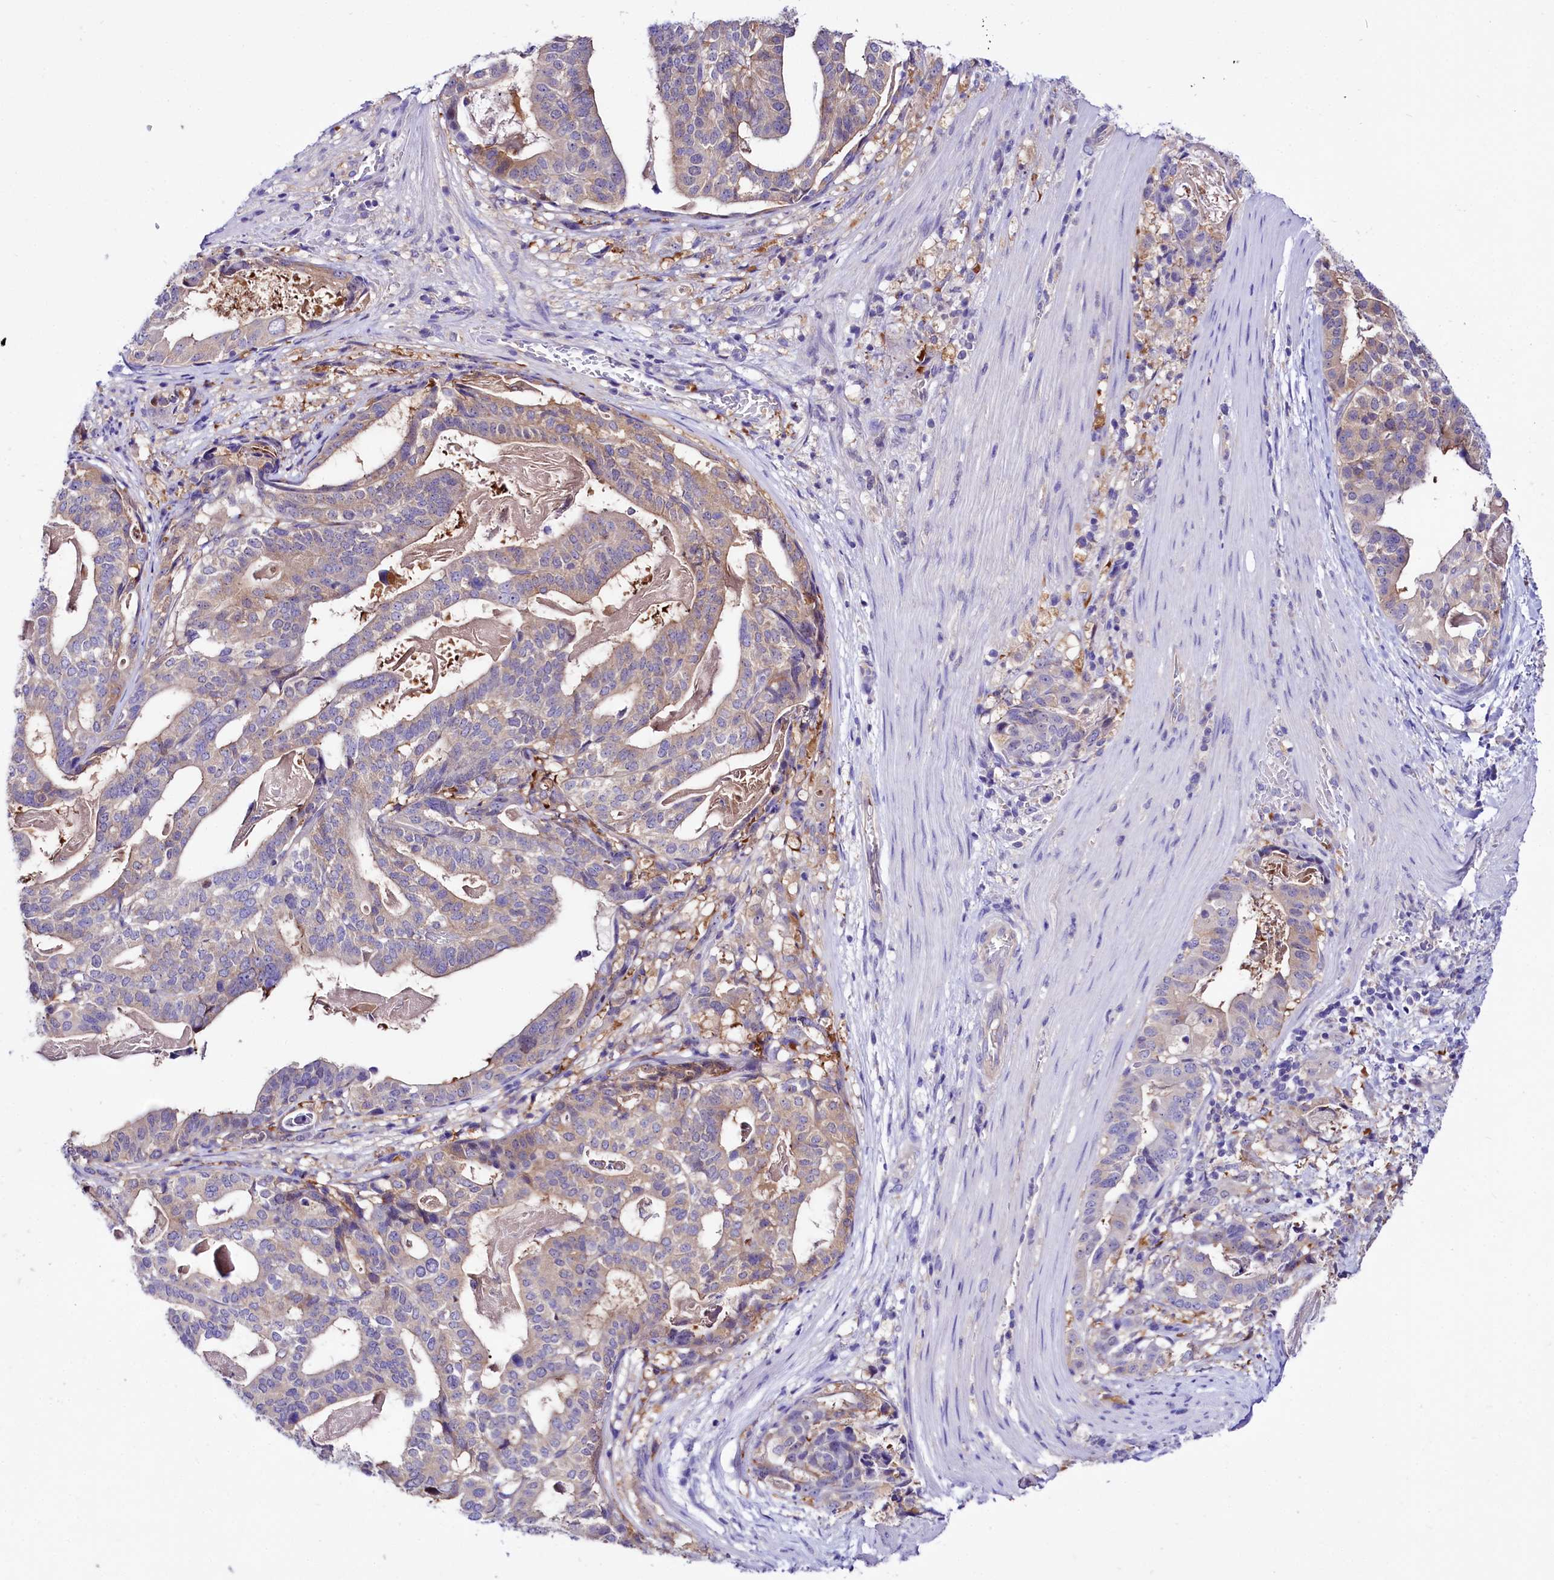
{"staining": {"intensity": "negative", "quantity": "none", "location": "none"}, "tissue": "stomach cancer", "cell_type": "Tumor cells", "image_type": "cancer", "snomed": [{"axis": "morphology", "description": "Adenocarcinoma, NOS"}, {"axis": "topography", "description": "Stomach"}], "caption": "Stomach adenocarcinoma was stained to show a protein in brown. There is no significant expression in tumor cells.", "gene": "ABHD5", "patient": {"sex": "male", "age": 48}}